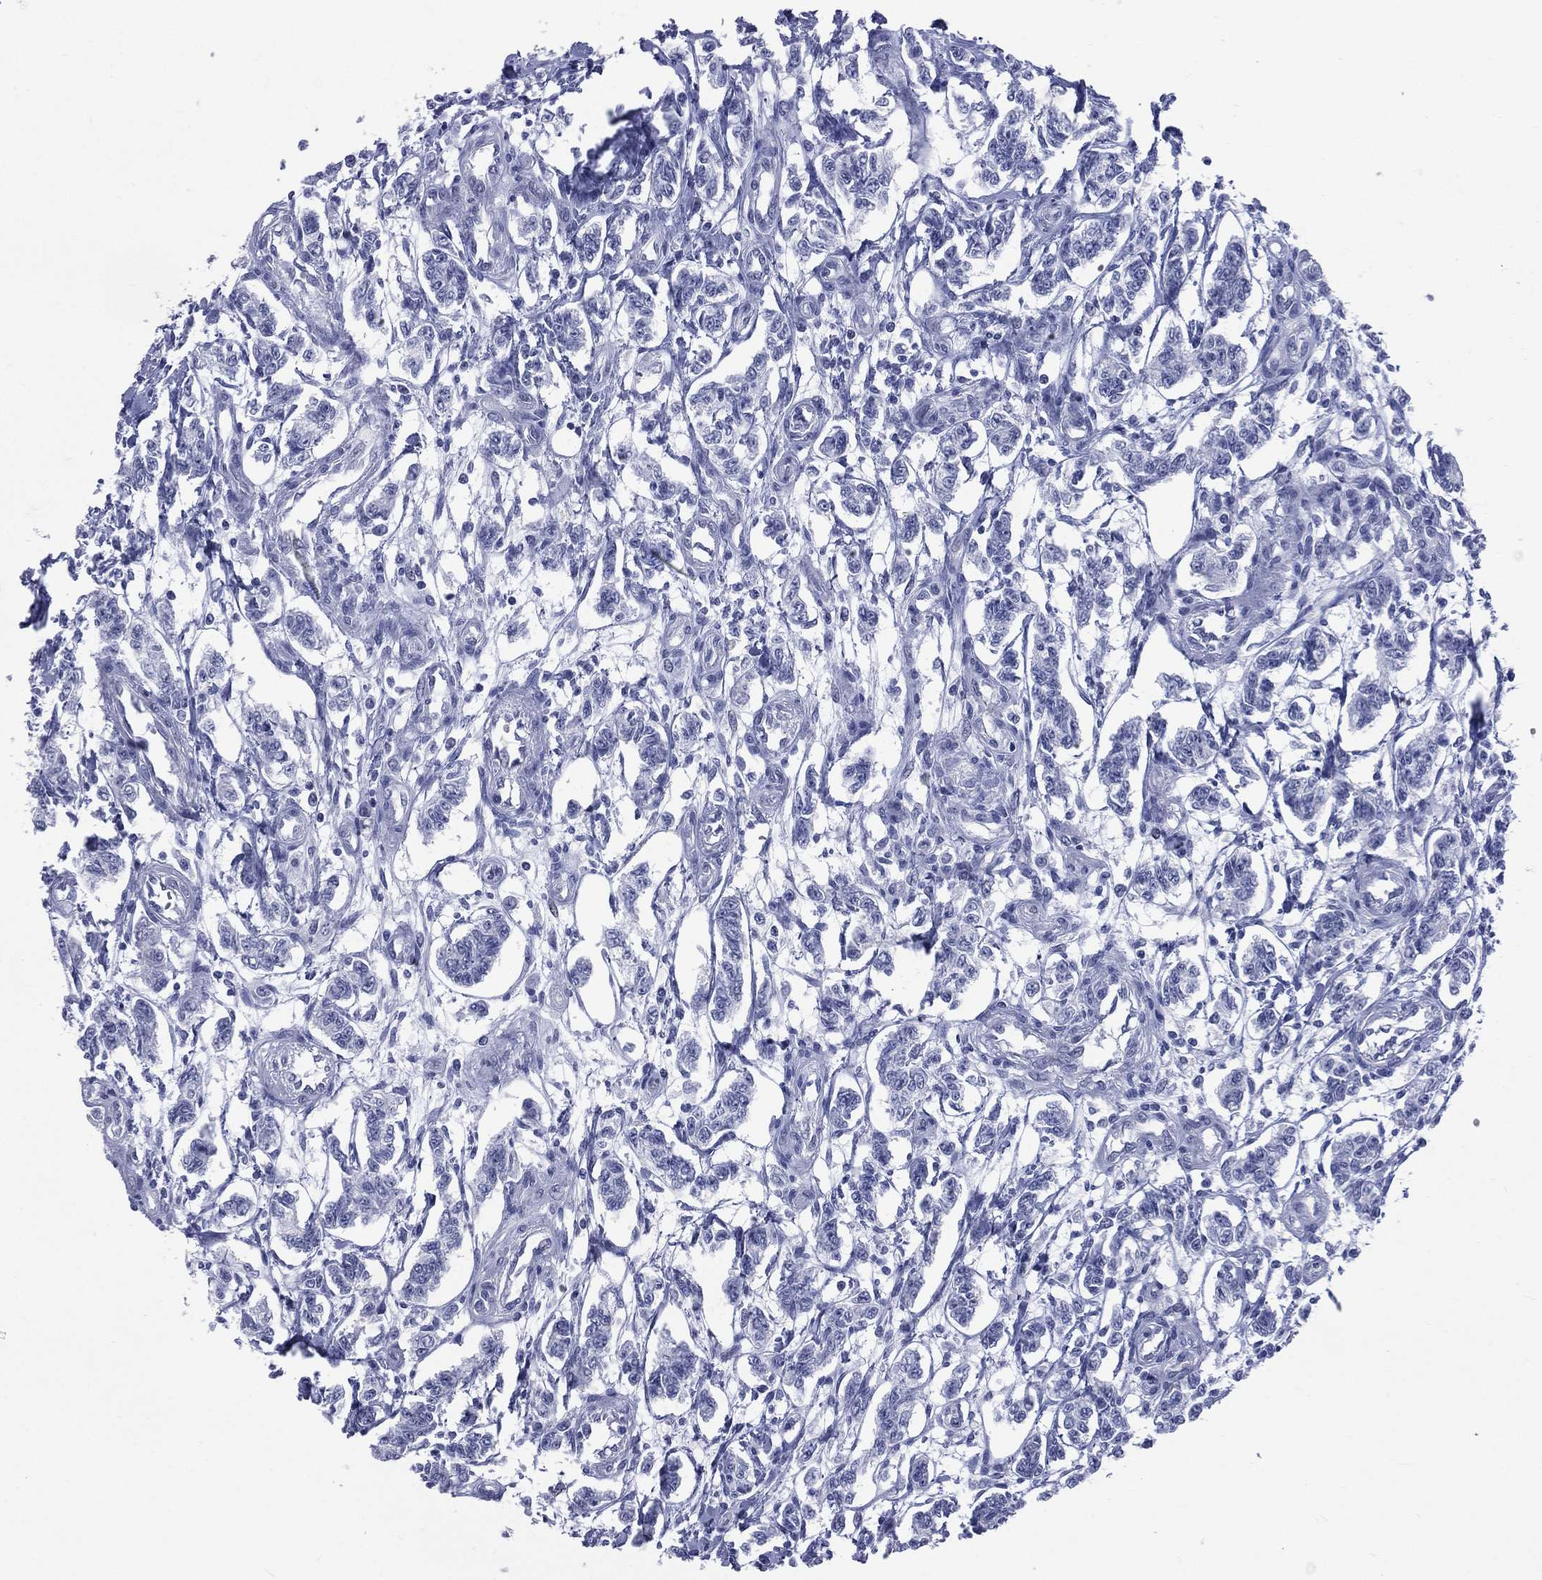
{"staining": {"intensity": "negative", "quantity": "none", "location": "none"}, "tissue": "carcinoid", "cell_type": "Tumor cells", "image_type": "cancer", "snomed": [{"axis": "morphology", "description": "Carcinoid, malignant, NOS"}, {"axis": "topography", "description": "Kidney"}], "caption": "There is no significant staining in tumor cells of carcinoid (malignant). The staining is performed using DAB brown chromogen with nuclei counter-stained in using hematoxylin.", "gene": "MLLT10", "patient": {"sex": "female", "age": 41}}